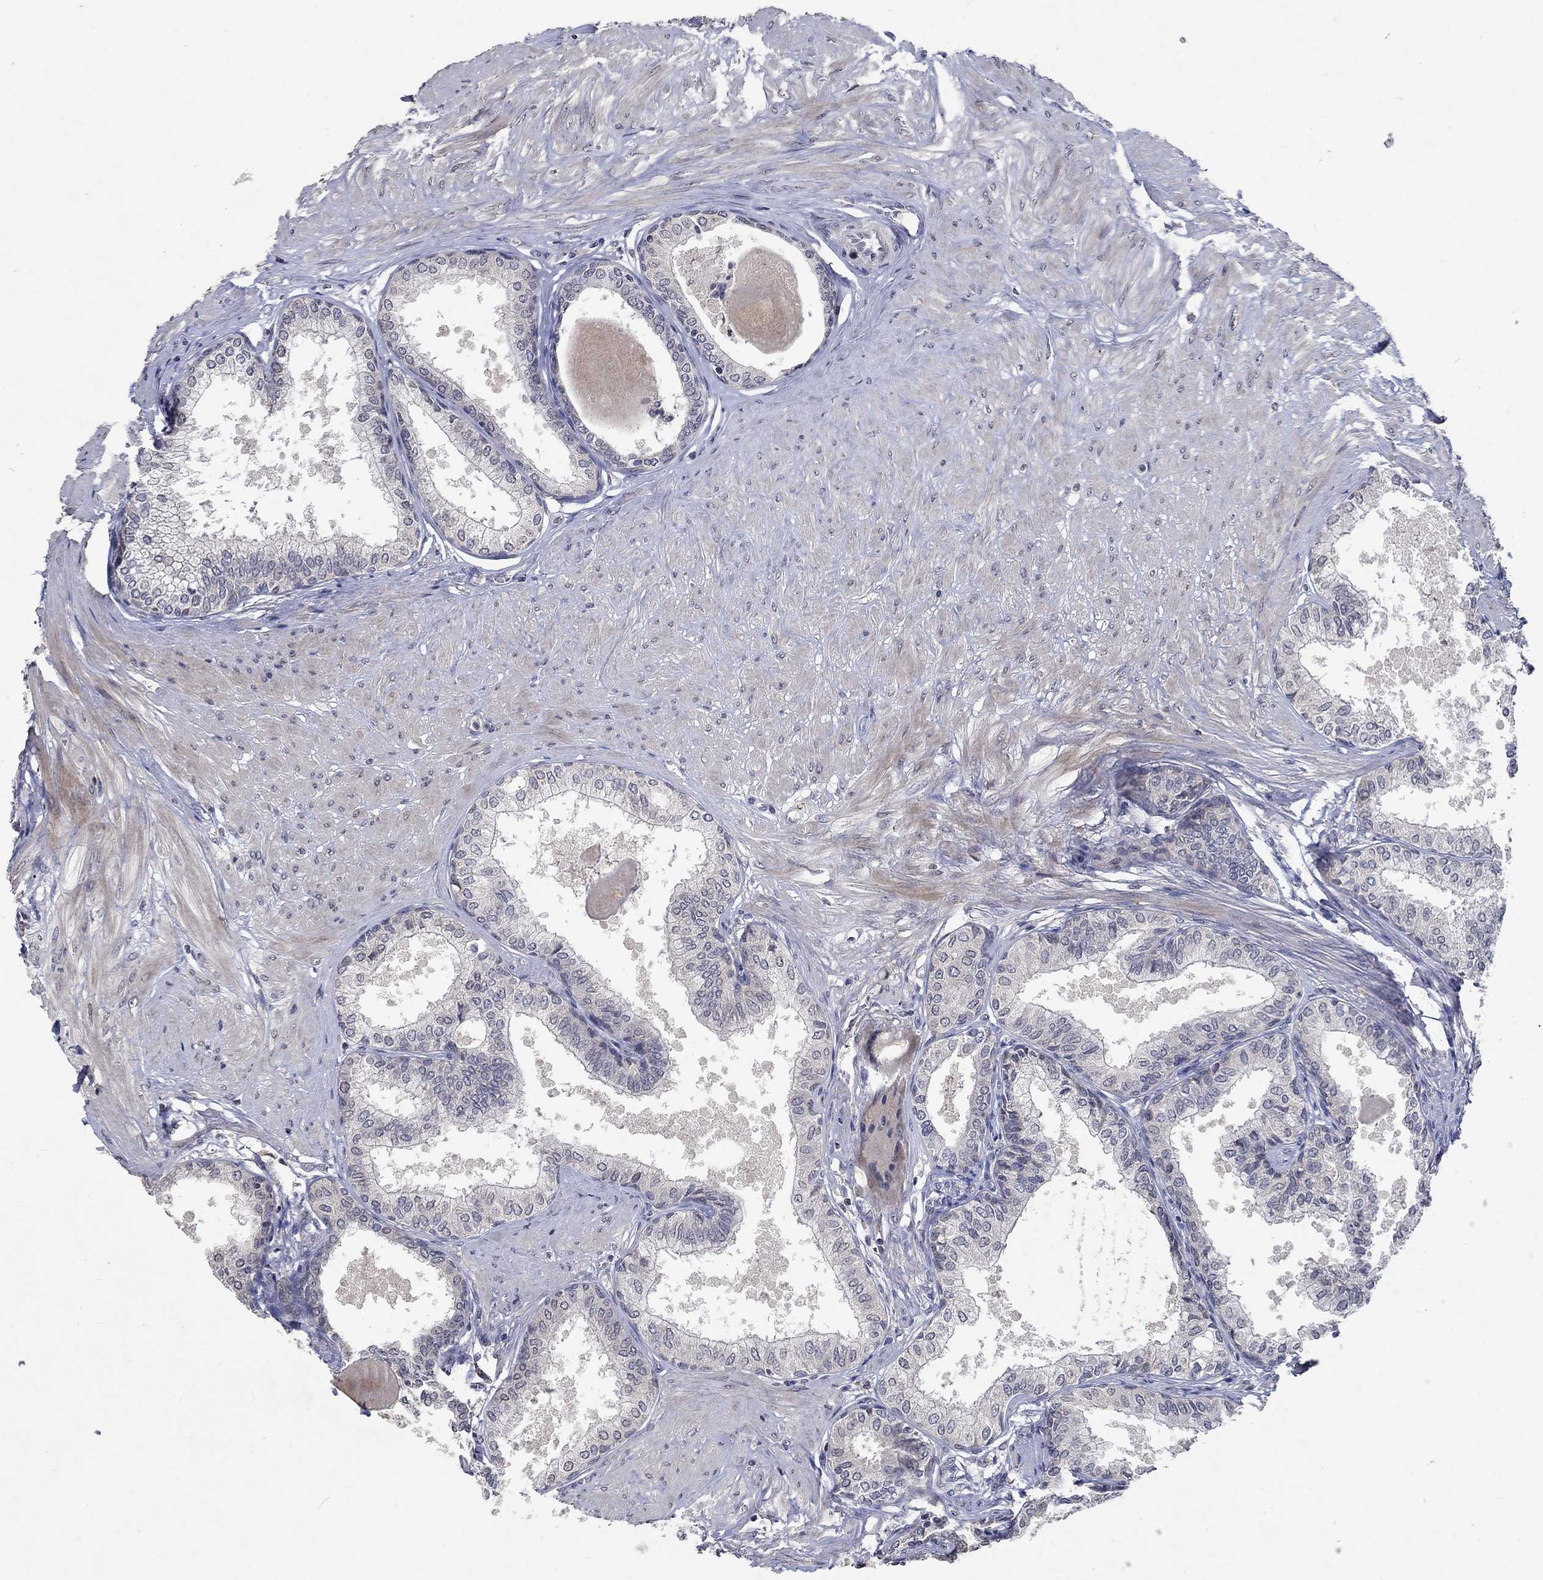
{"staining": {"intensity": "negative", "quantity": "none", "location": "none"}, "tissue": "prostate", "cell_type": "Glandular cells", "image_type": "normal", "snomed": [{"axis": "morphology", "description": "Normal tissue, NOS"}, {"axis": "topography", "description": "Prostate"}], "caption": "IHC image of unremarkable human prostate stained for a protein (brown), which shows no expression in glandular cells. (DAB (3,3'-diaminobenzidine) immunohistochemistry (IHC) with hematoxylin counter stain).", "gene": "TMEM169", "patient": {"sex": "male", "age": 63}}